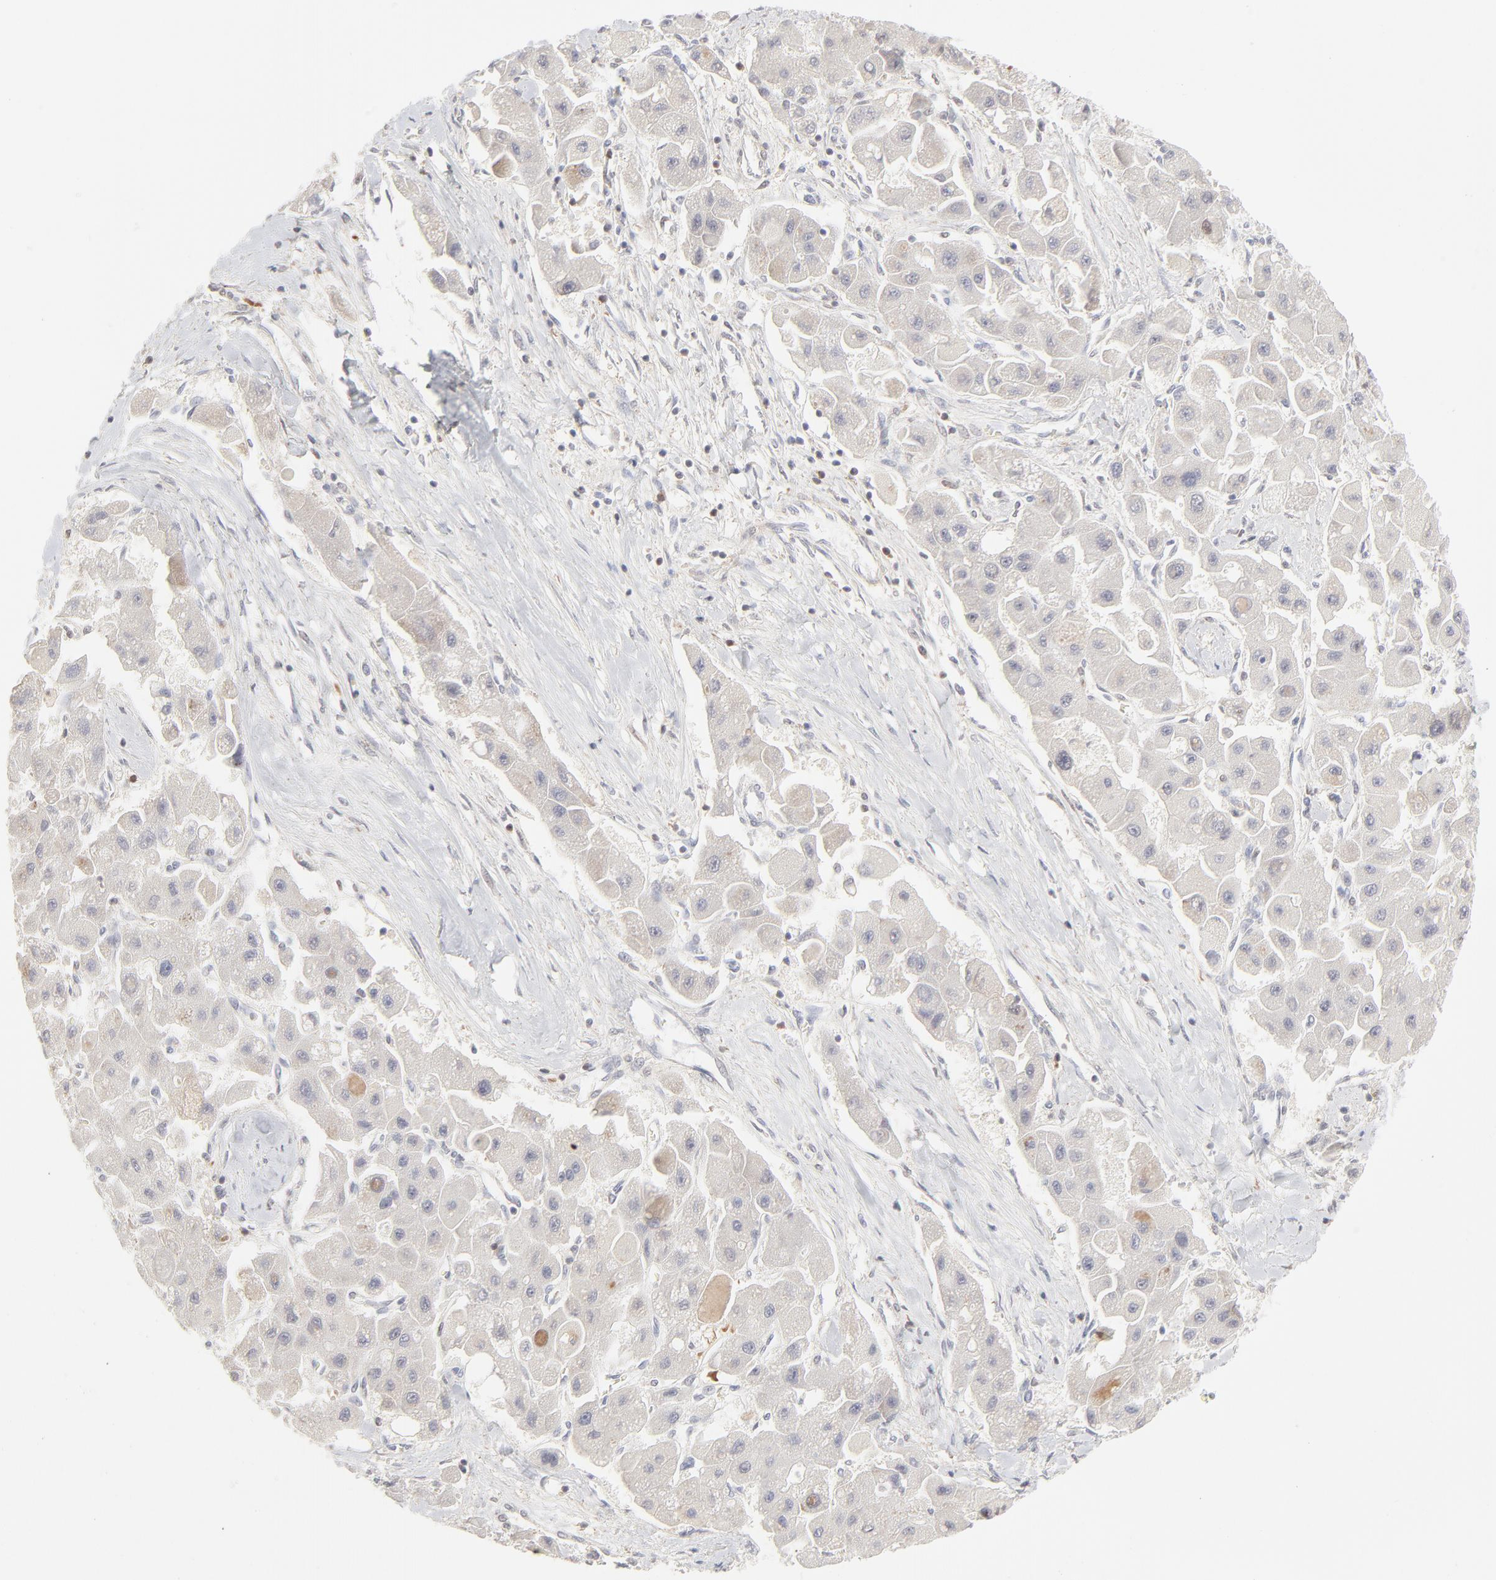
{"staining": {"intensity": "negative", "quantity": "none", "location": "none"}, "tissue": "liver cancer", "cell_type": "Tumor cells", "image_type": "cancer", "snomed": [{"axis": "morphology", "description": "Carcinoma, Hepatocellular, NOS"}, {"axis": "topography", "description": "Liver"}], "caption": "There is no significant staining in tumor cells of liver cancer. Nuclei are stained in blue.", "gene": "CDK6", "patient": {"sex": "male", "age": 24}}